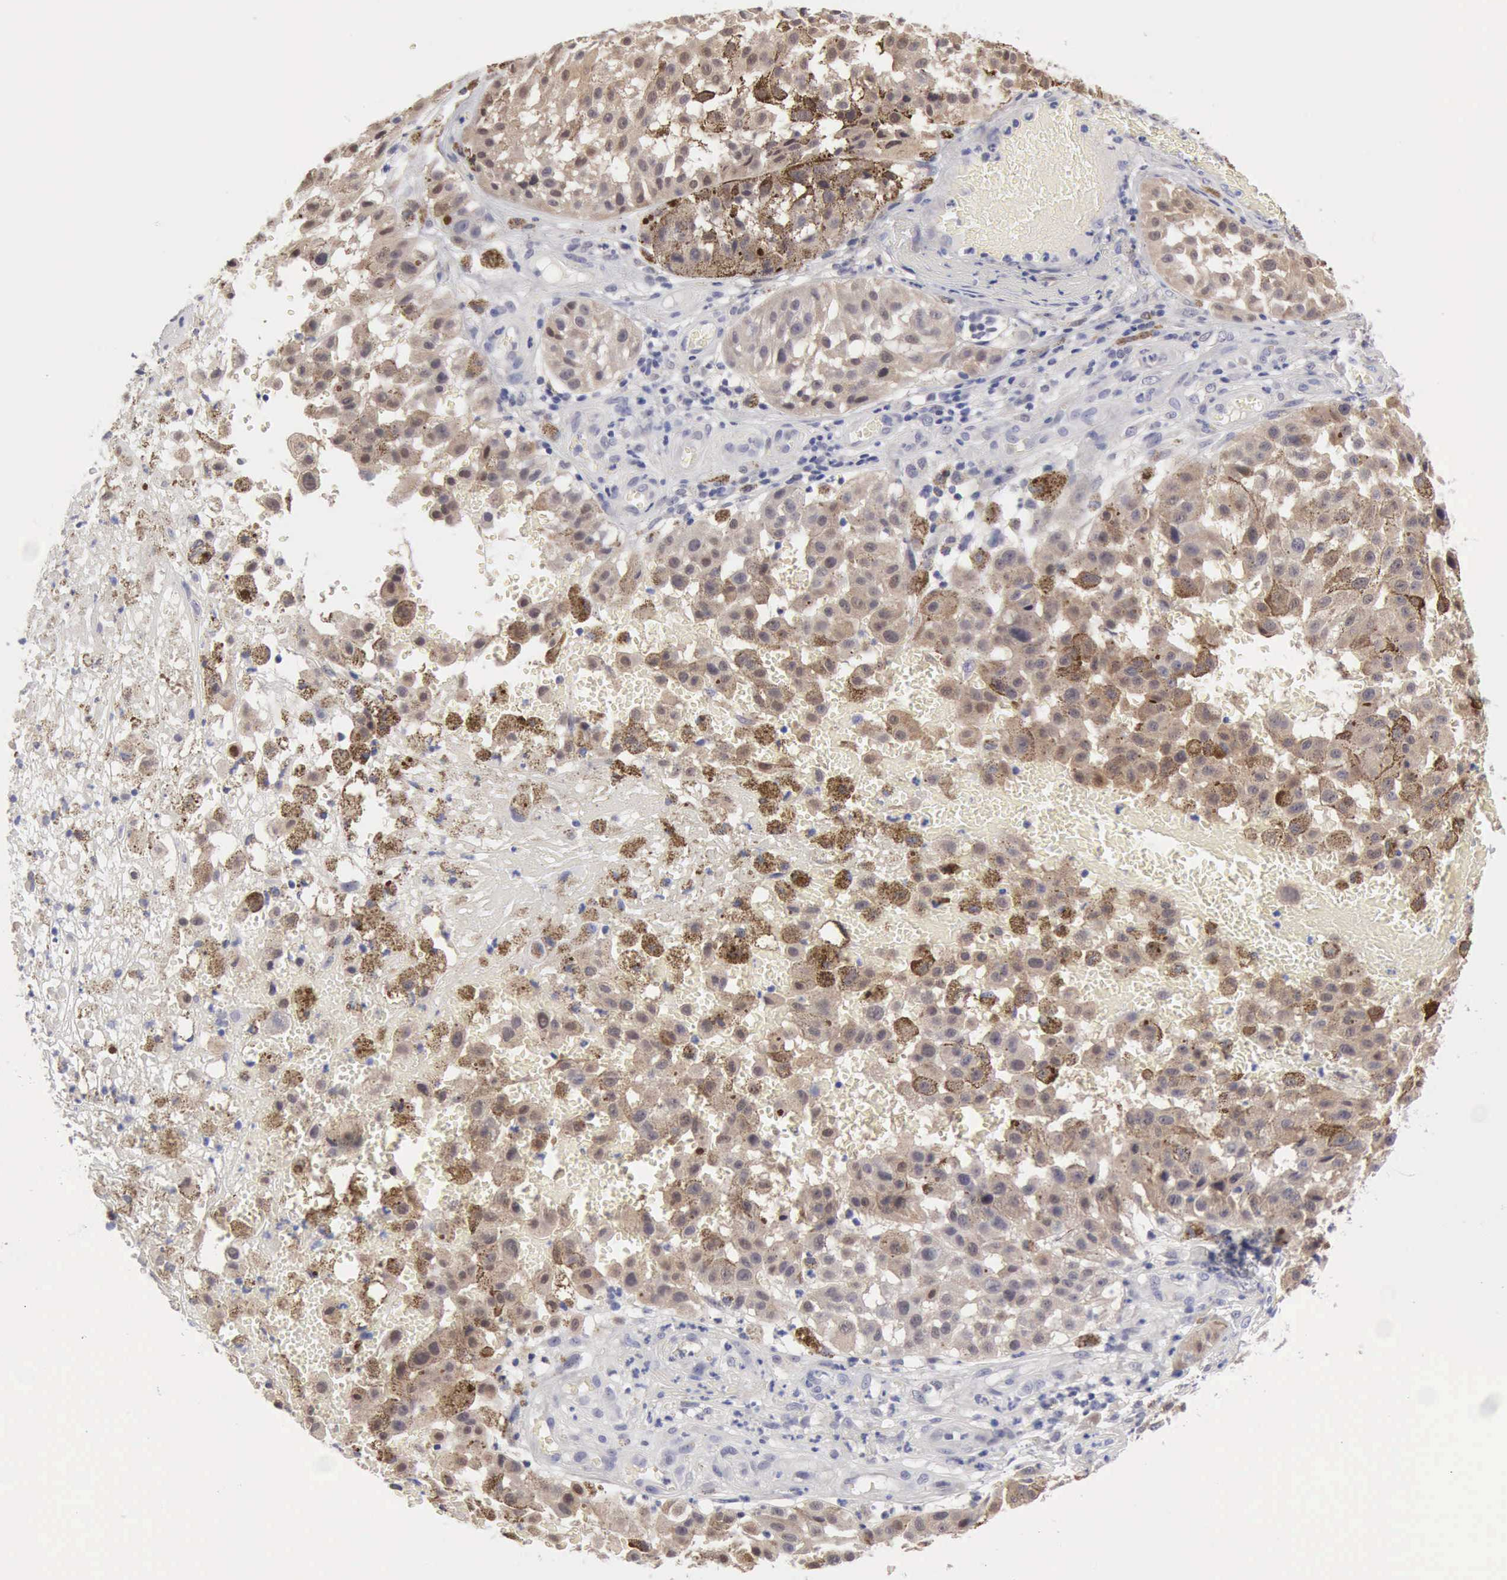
{"staining": {"intensity": "weak", "quantity": ">75%", "location": "cytoplasmic/membranous"}, "tissue": "melanoma", "cell_type": "Tumor cells", "image_type": "cancer", "snomed": [{"axis": "morphology", "description": "Malignant melanoma, NOS"}, {"axis": "topography", "description": "Skin"}], "caption": "Tumor cells demonstrate low levels of weak cytoplasmic/membranous expression in approximately >75% of cells in malignant melanoma.", "gene": "PTGR2", "patient": {"sex": "female", "age": 64}}